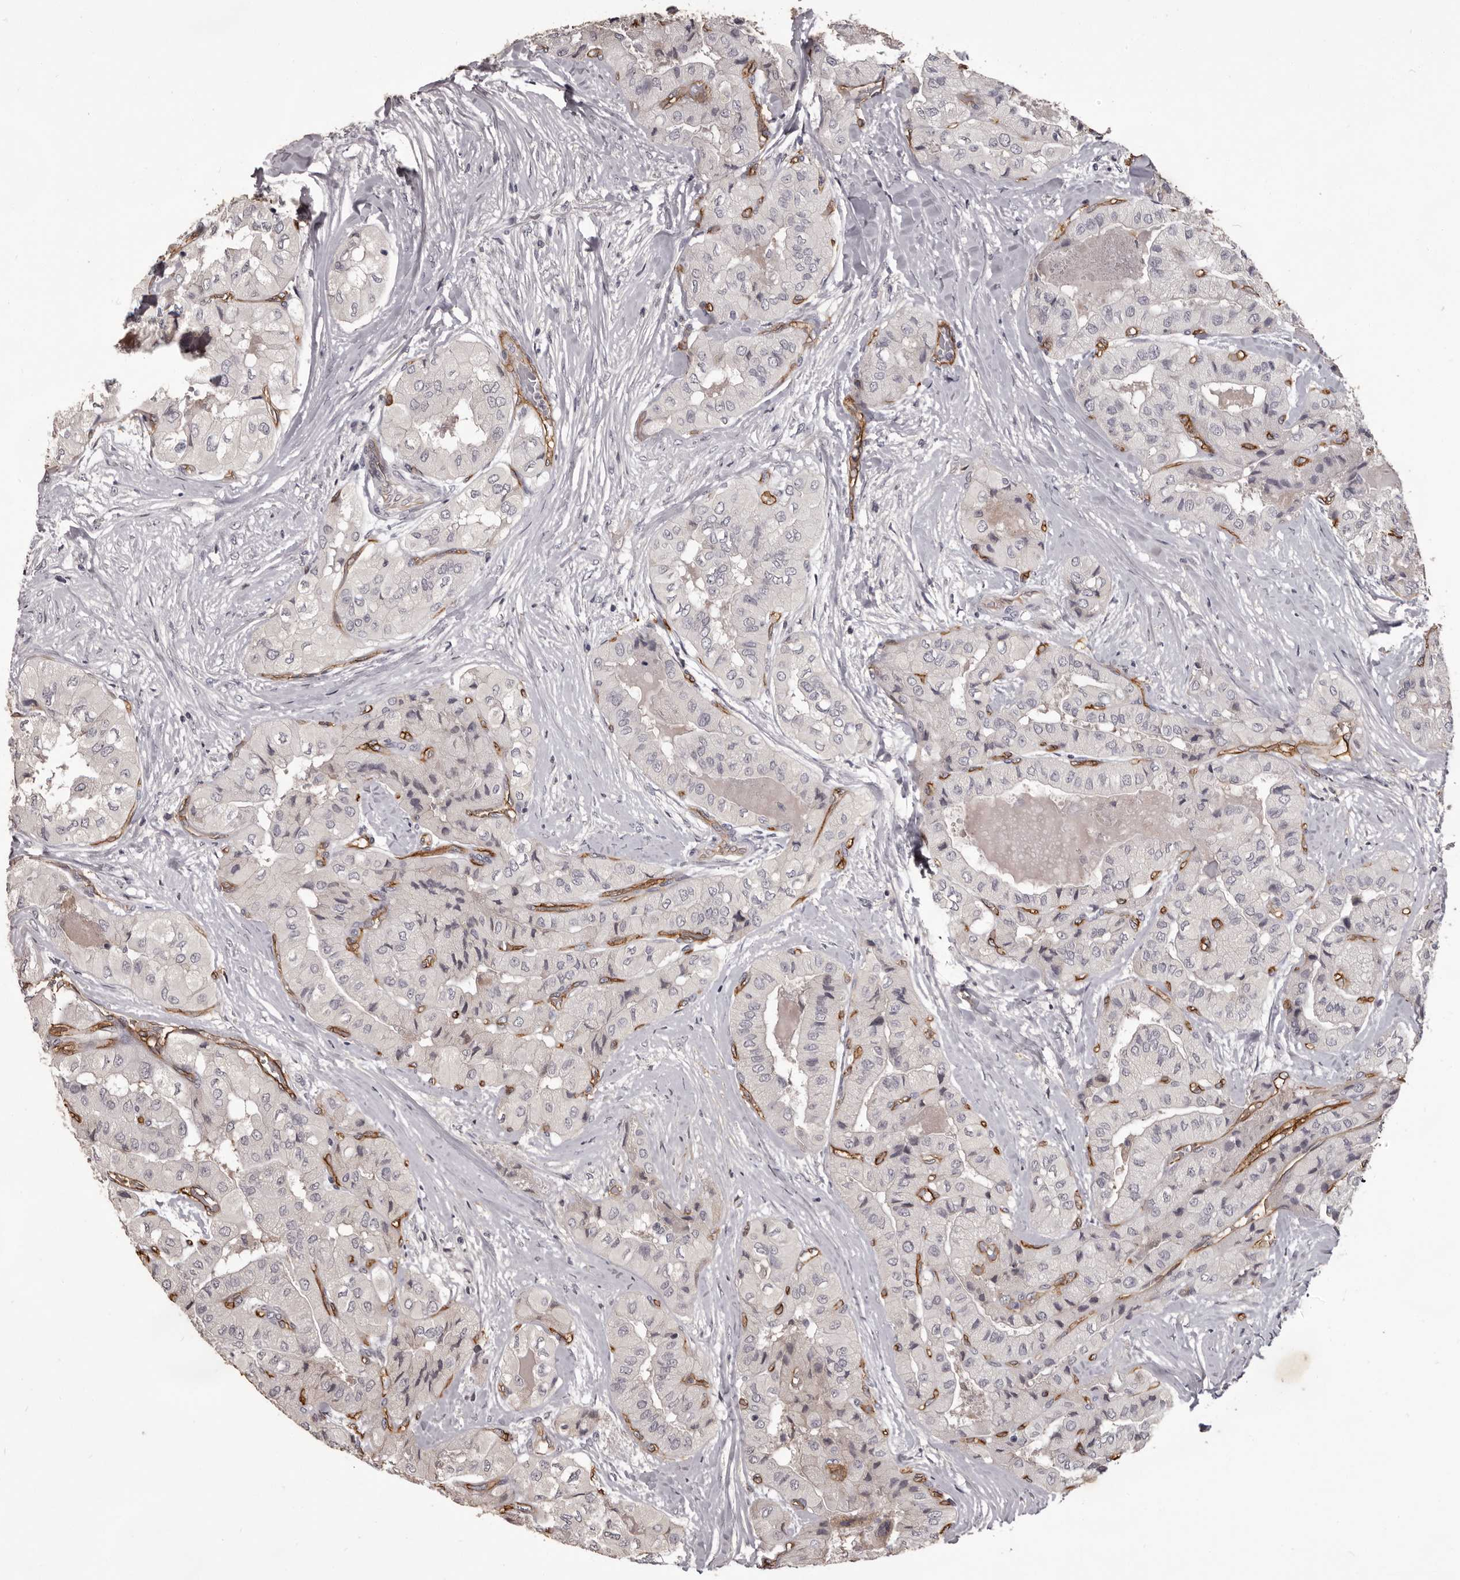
{"staining": {"intensity": "negative", "quantity": "none", "location": "none"}, "tissue": "thyroid cancer", "cell_type": "Tumor cells", "image_type": "cancer", "snomed": [{"axis": "morphology", "description": "Papillary adenocarcinoma, NOS"}, {"axis": "topography", "description": "Thyroid gland"}], "caption": "This is a photomicrograph of immunohistochemistry staining of papillary adenocarcinoma (thyroid), which shows no expression in tumor cells.", "gene": "GPR78", "patient": {"sex": "female", "age": 59}}